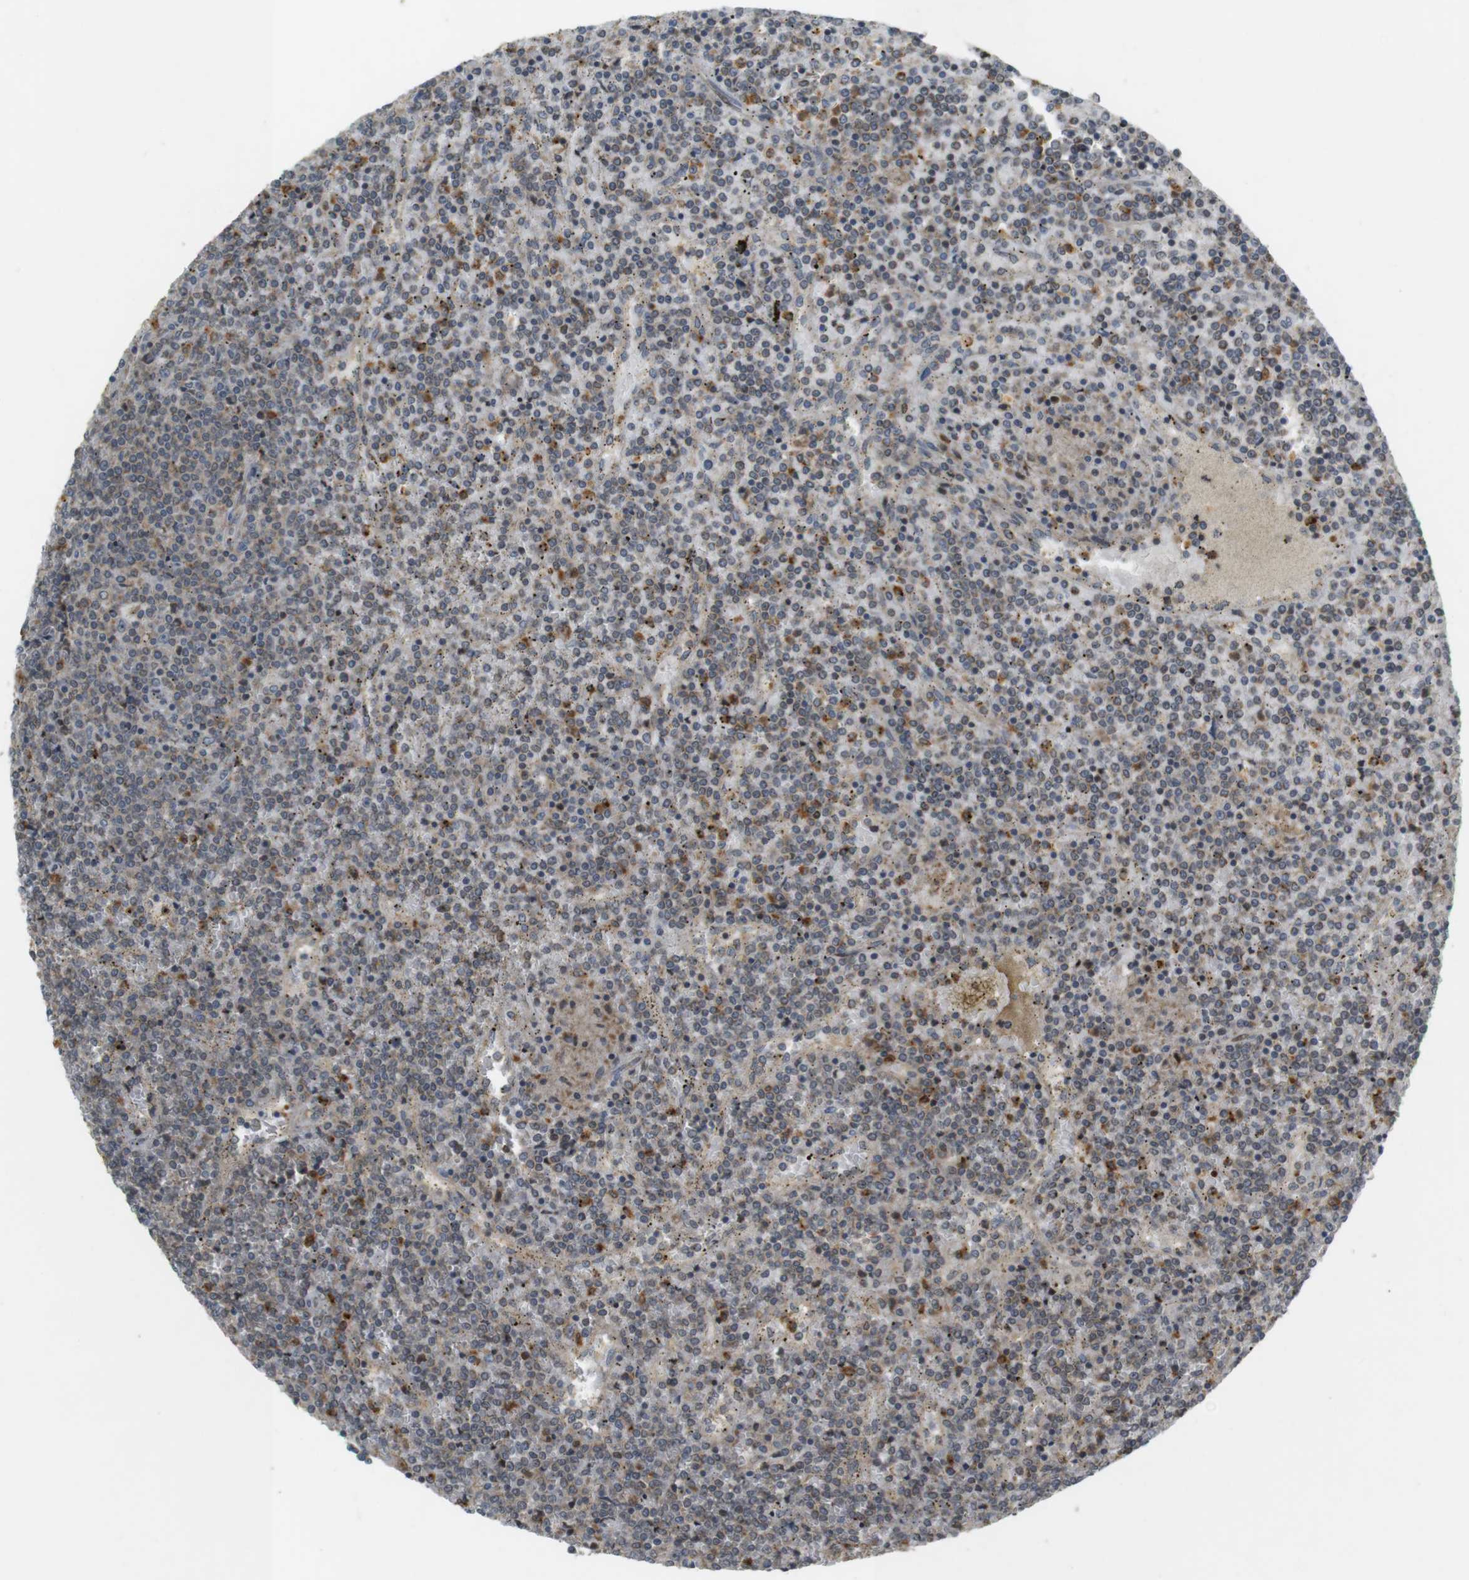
{"staining": {"intensity": "moderate", "quantity": "<25%", "location": "cytoplasmic/membranous"}, "tissue": "lymphoma", "cell_type": "Tumor cells", "image_type": "cancer", "snomed": [{"axis": "morphology", "description": "Malignant lymphoma, non-Hodgkin's type, Low grade"}, {"axis": "topography", "description": "Spleen"}], "caption": "Tumor cells demonstrate moderate cytoplasmic/membranous expression in approximately <25% of cells in lymphoma. (IHC, brightfield microscopy, high magnification).", "gene": "TMX3", "patient": {"sex": "female", "age": 19}}